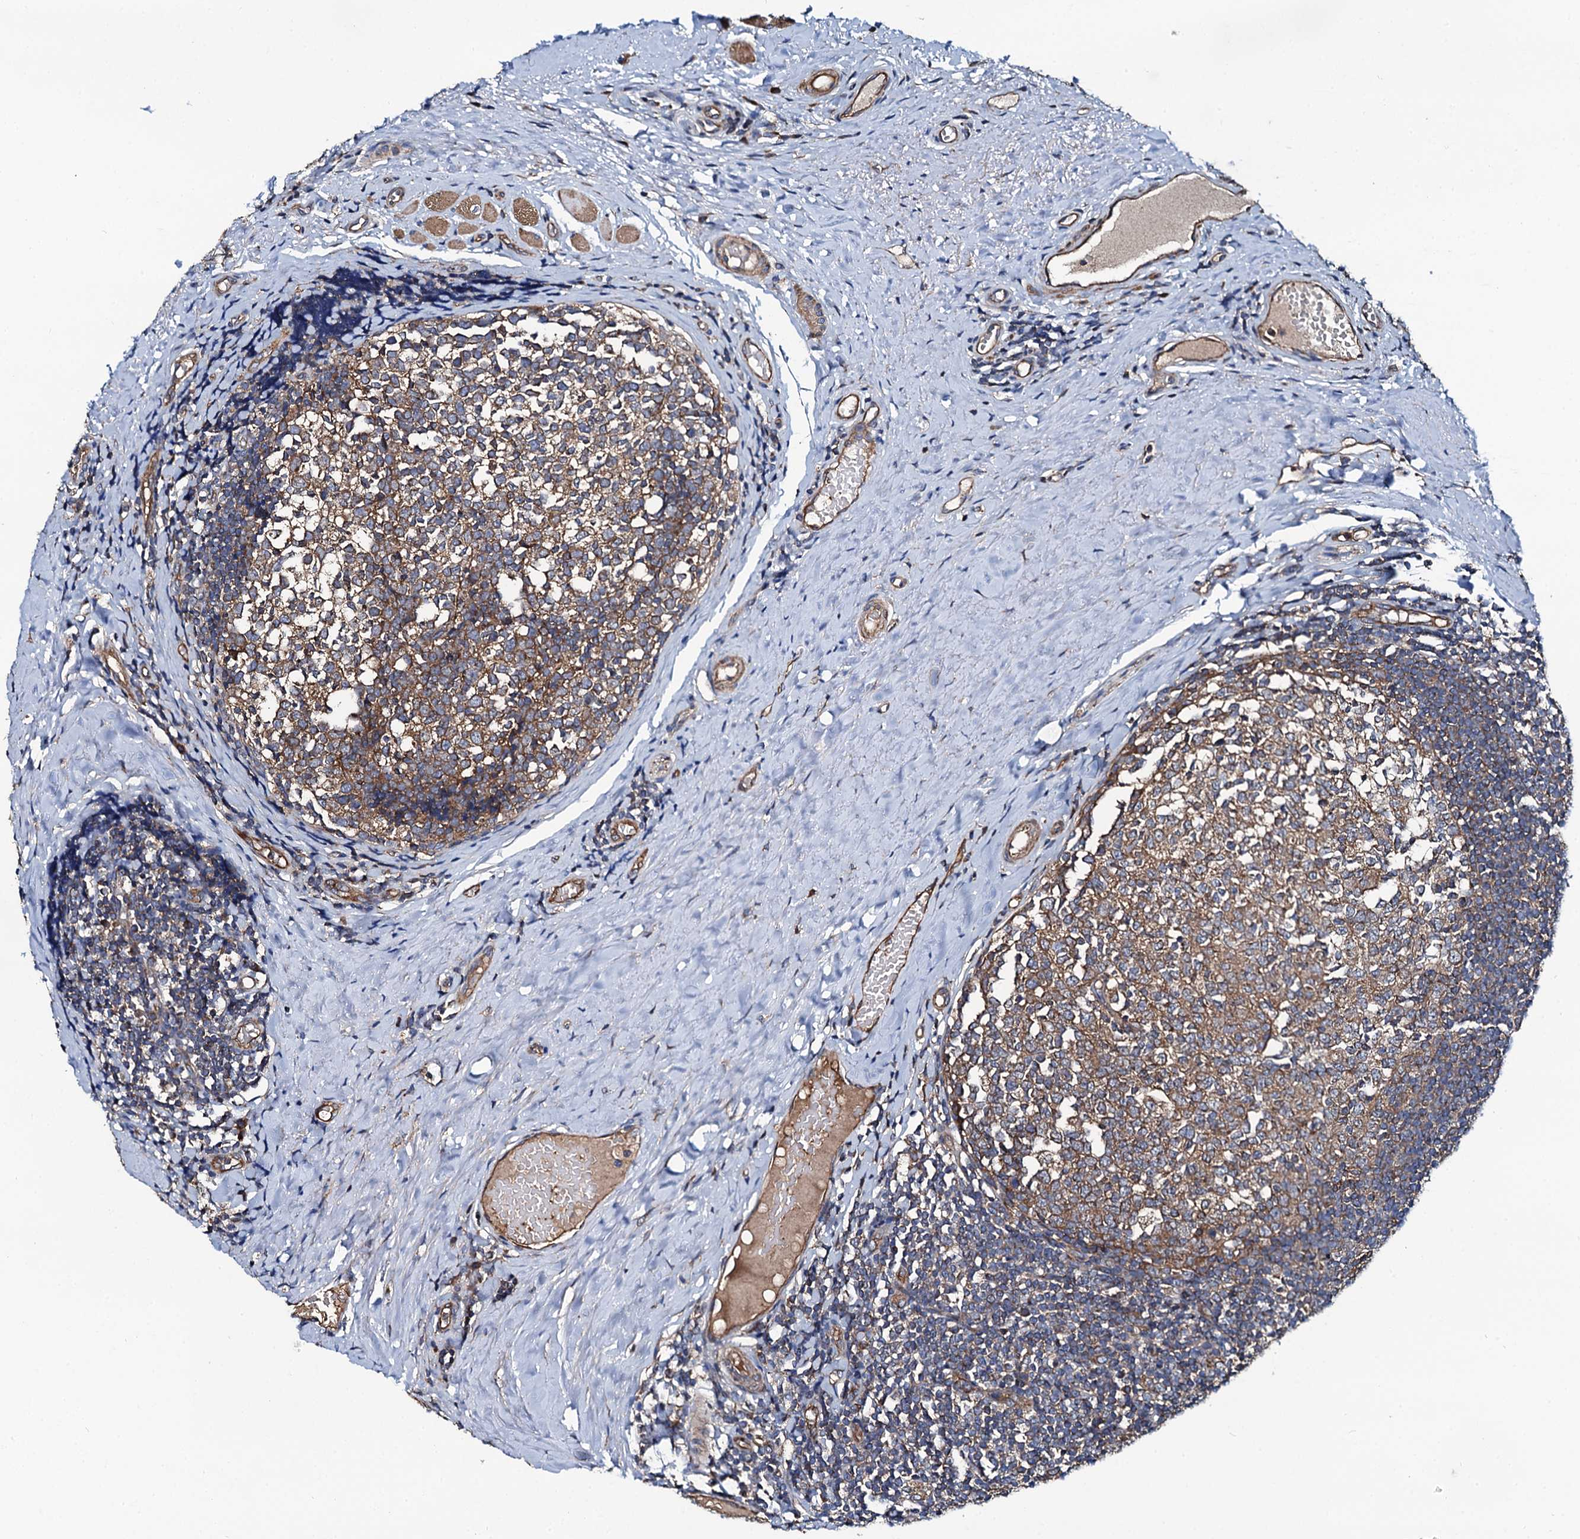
{"staining": {"intensity": "moderate", "quantity": ">75%", "location": "cytoplasmic/membranous"}, "tissue": "tonsil", "cell_type": "Germinal center cells", "image_type": "normal", "snomed": [{"axis": "morphology", "description": "Normal tissue, NOS"}, {"axis": "topography", "description": "Tonsil"}], "caption": "High-power microscopy captured an immunohistochemistry (IHC) photomicrograph of unremarkable tonsil, revealing moderate cytoplasmic/membranous positivity in about >75% of germinal center cells.", "gene": "NEK1", "patient": {"sex": "female", "age": 19}}